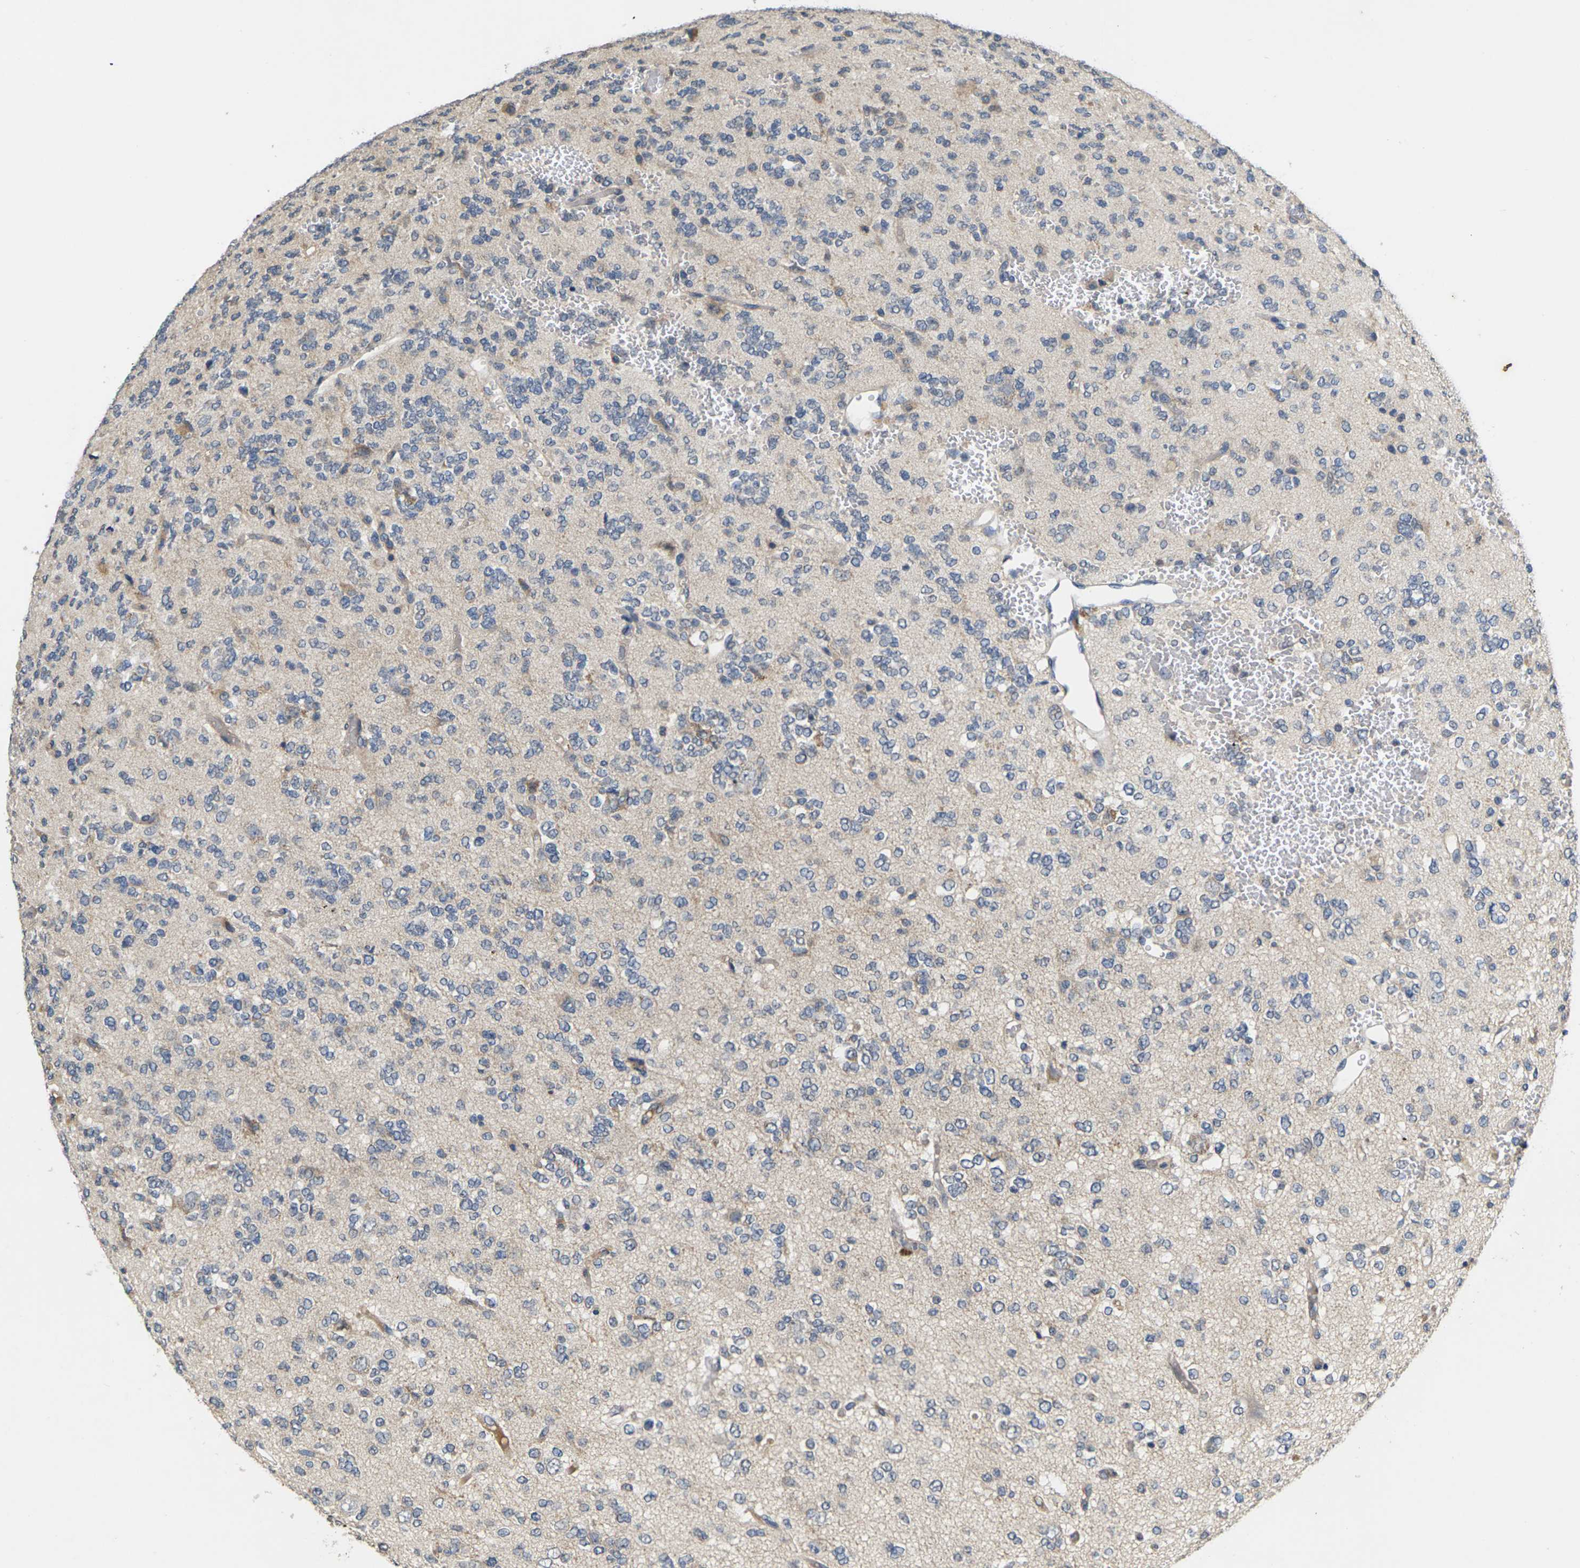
{"staining": {"intensity": "negative", "quantity": "none", "location": "none"}, "tissue": "glioma", "cell_type": "Tumor cells", "image_type": "cancer", "snomed": [{"axis": "morphology", "description": "Glioma, malignant, Low grade"}, {"axis": "topography", "description": "Brain"}], "caption": "Immunohistochemistry (IHC) image of human glioma stained for a protein (brown), which demonstrates no expression in tumor cells. (Immunohistochemistry, brightfield microscopy, high magnification).", "gene": "SLC2A2", "patient": {"sex": "male", "age": 38}}